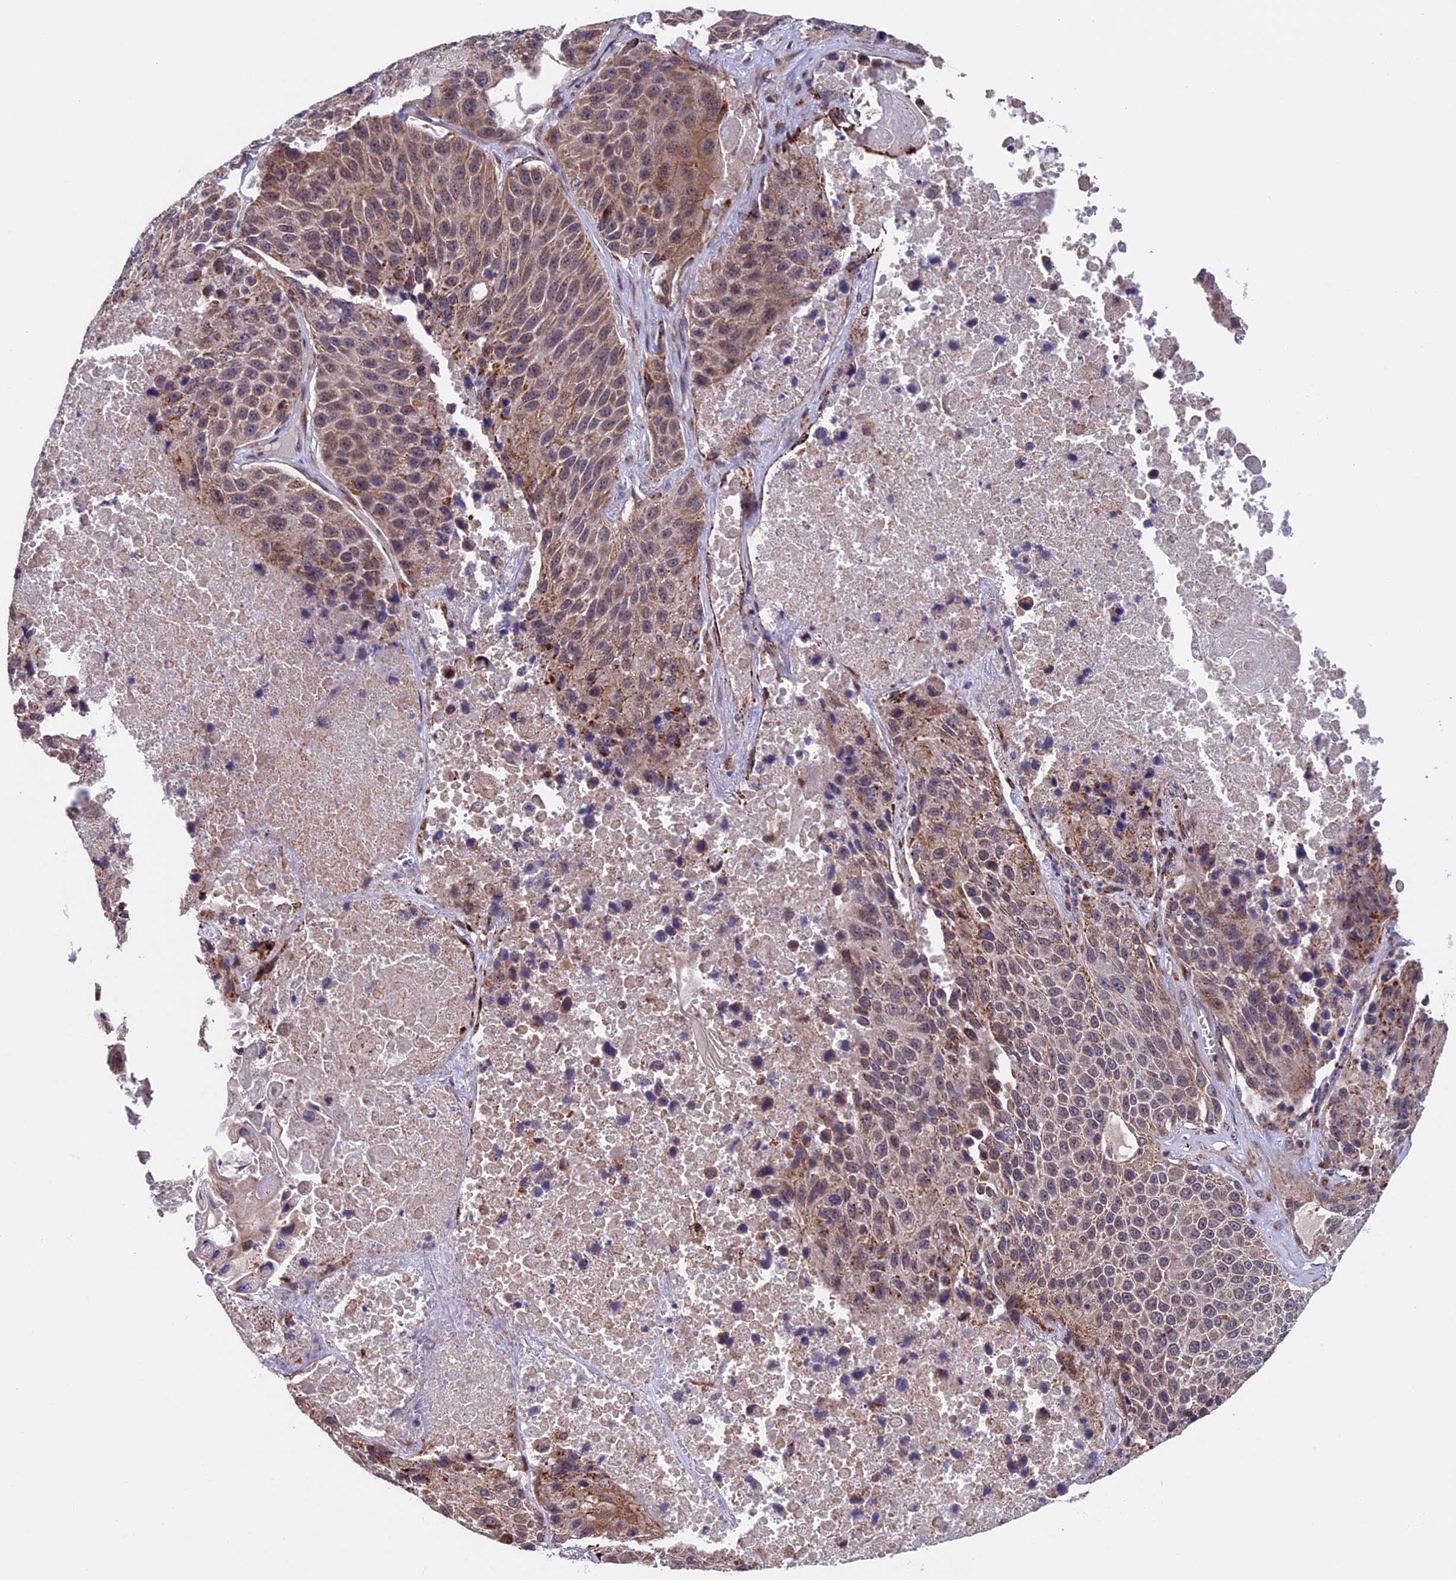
{"staining": {"intensity": "weak", "quantity": ">75%", "location": "cytoplasmic/membranous"}, "tissue": "lung cancer", "cell_type": "Tumor cells", "image_type": "cancer", "snomed": [{"axis": "morphology", "description": "Squamous cell carcinoma, NOS"}, {"axis": "topography", "description": "Lung"}], "caption": "Lung cancer stained with a brown dye shows weak cytoplasmic/membranous positive positivity in about >75% of tumor cells.", "gene": "RNF17", "patient": {"sex": "male", "age": 61}}